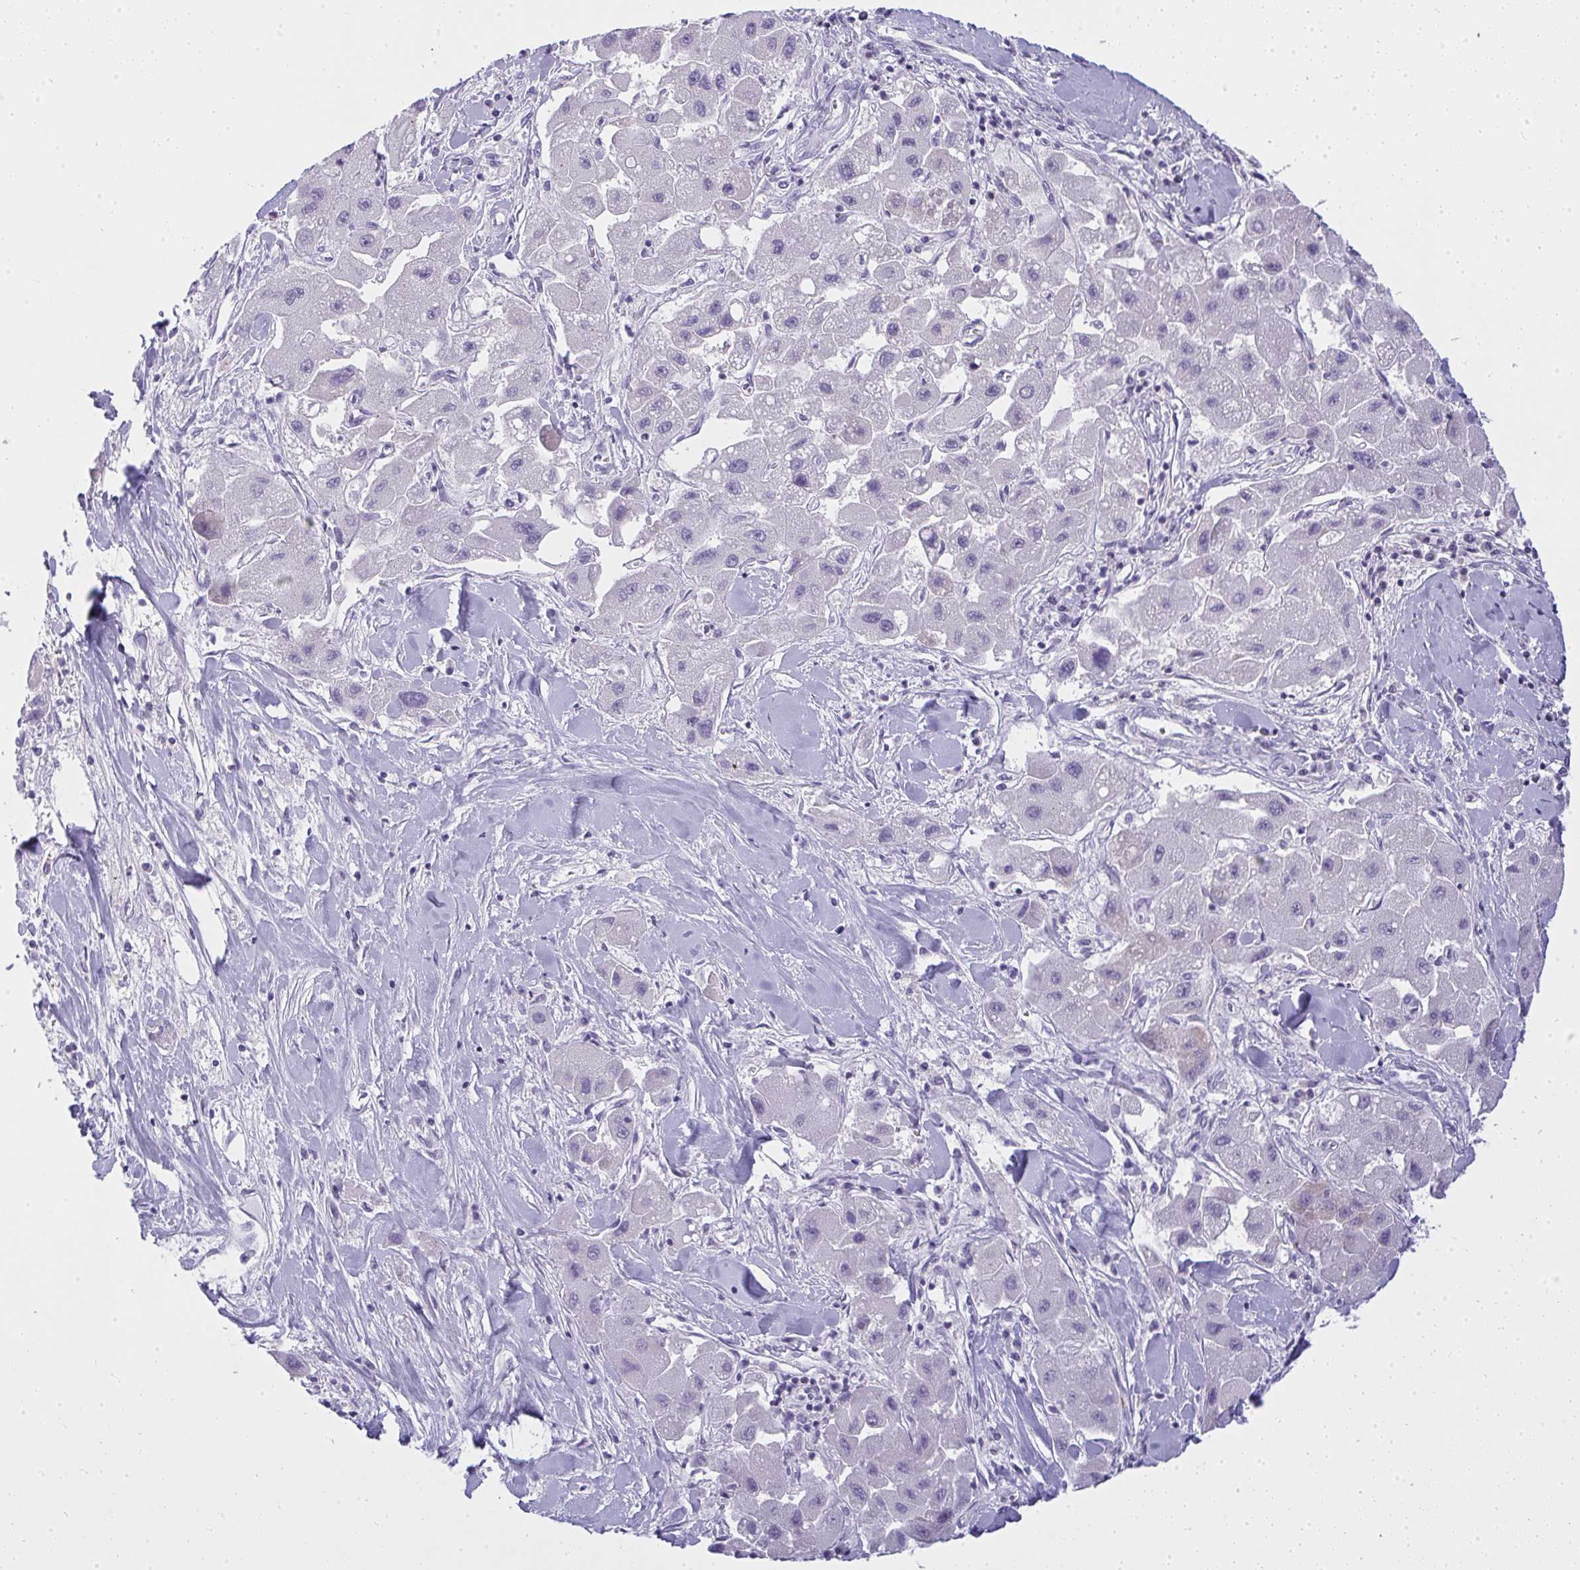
{"staining": {"intensity": "negative", "quantity": "none", "location": "none"}, "tissue": "liver cancer", "cell_type": "Tumor cells", "image_type": "cancer", "snomed": [{"axis": "morphology", "description": "Carcinoma, Hepatocellular, NOS"}, {"axis": "topography", "description": "Liver"}], "caption": "Liver cancer (hepatocellular carcinoma) was stained to show a protein in brown. There is no significant positivity in tumor cells.", "gene": "ZNF182", "patient": {"sex": "male", "age": 24}}